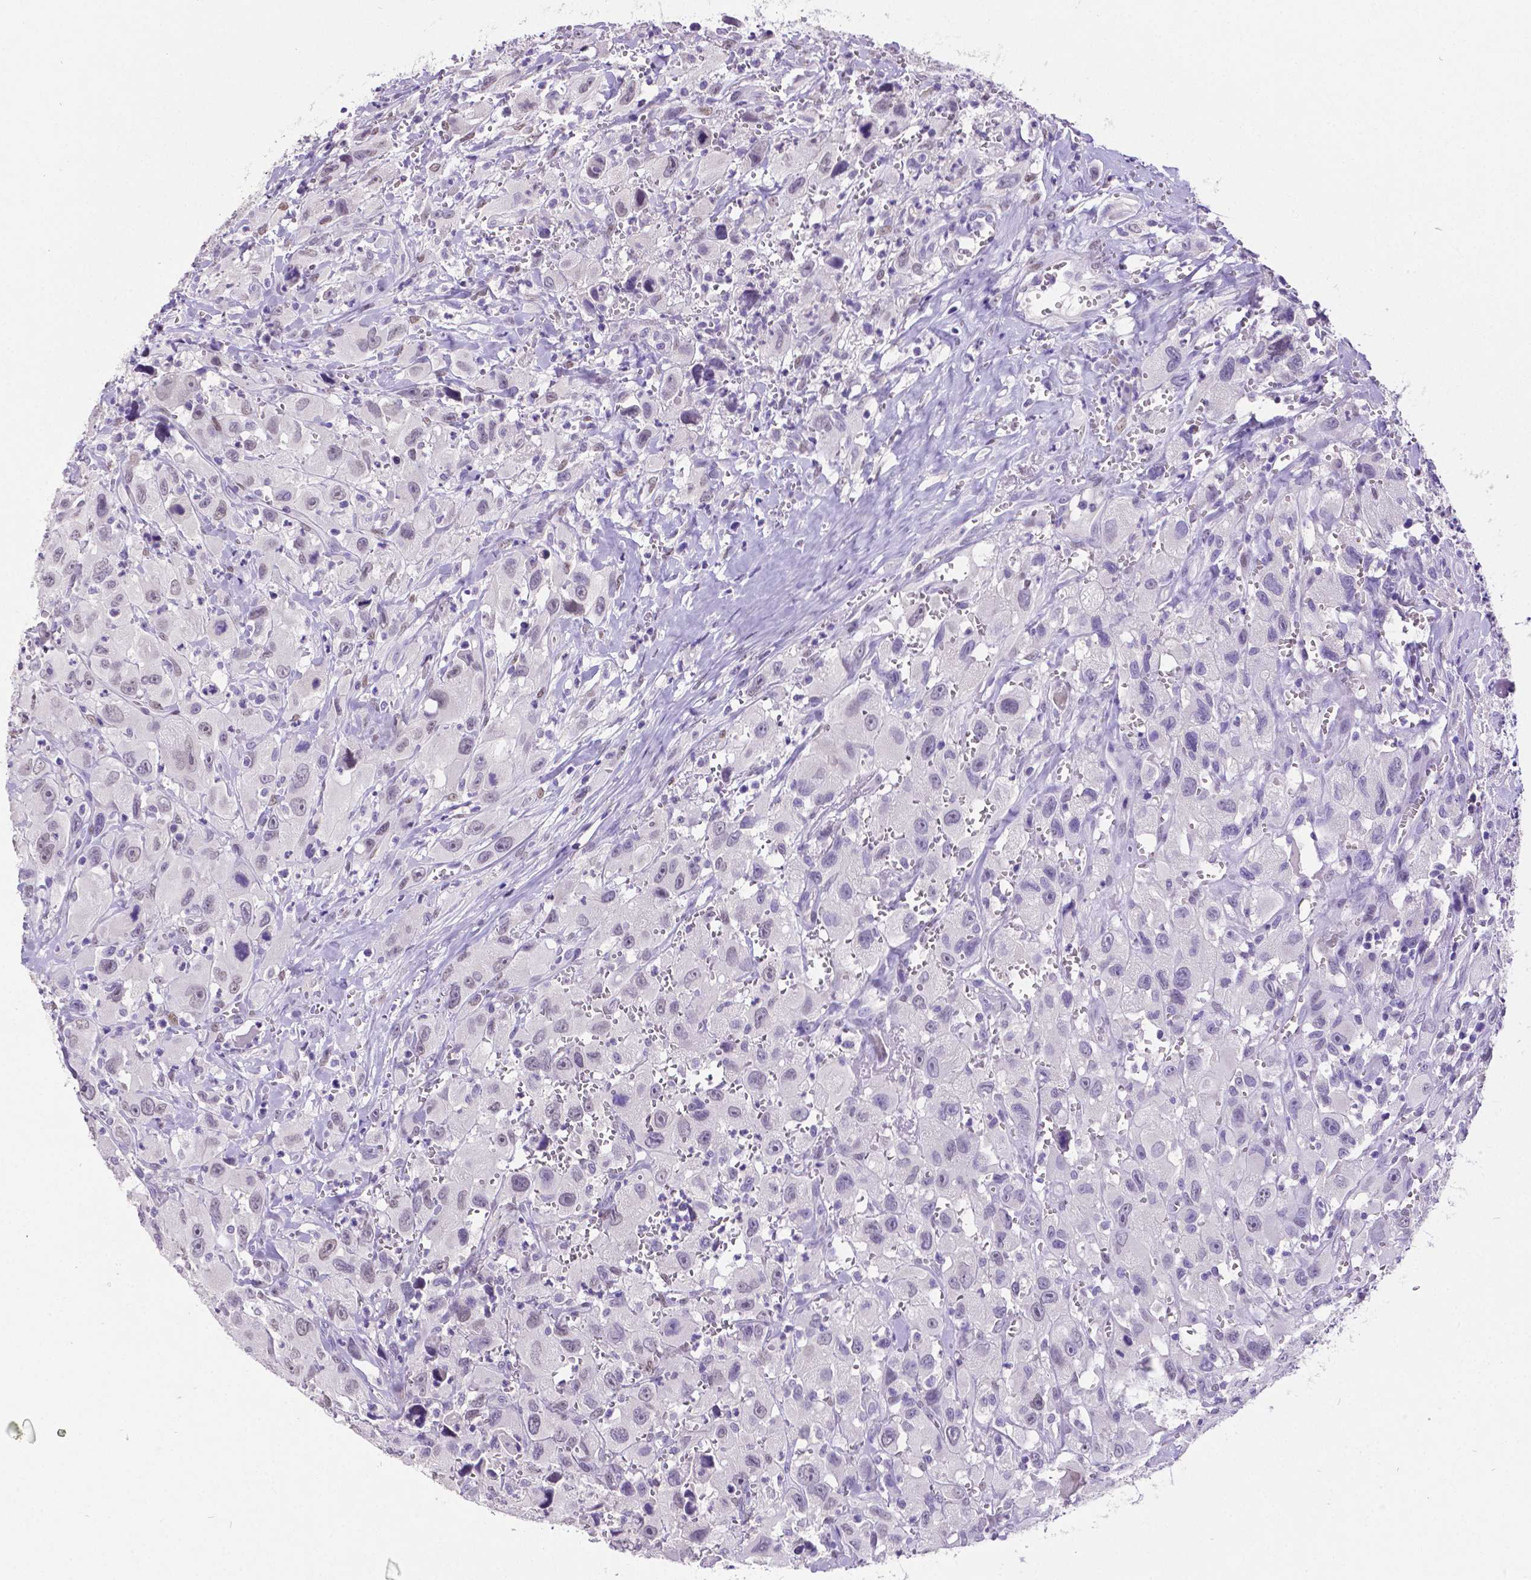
{"staining": {"intensity": "negative", "quantity": "none", "location": "none"}, "tissue": "head and neck cancer", "cell_type": "Tumor cells", "image_type": "cancer", "snomed": [{"axis": "morphology", "description": "Squamous cell carcinoma, NOS"}, {"axis": "morphology", "description": "Squamous cell carcinoma, metastatic, NOS"}, {"axis": "topography", "description": "Oral tissue"}, {"axis": "topography", "description": "Head-Neck"}], "caption": "There is no significant expression in tumor cells of head and neck cancer.", "gene": "SATB2", "patient": {"sex": "female", "age": 85}}